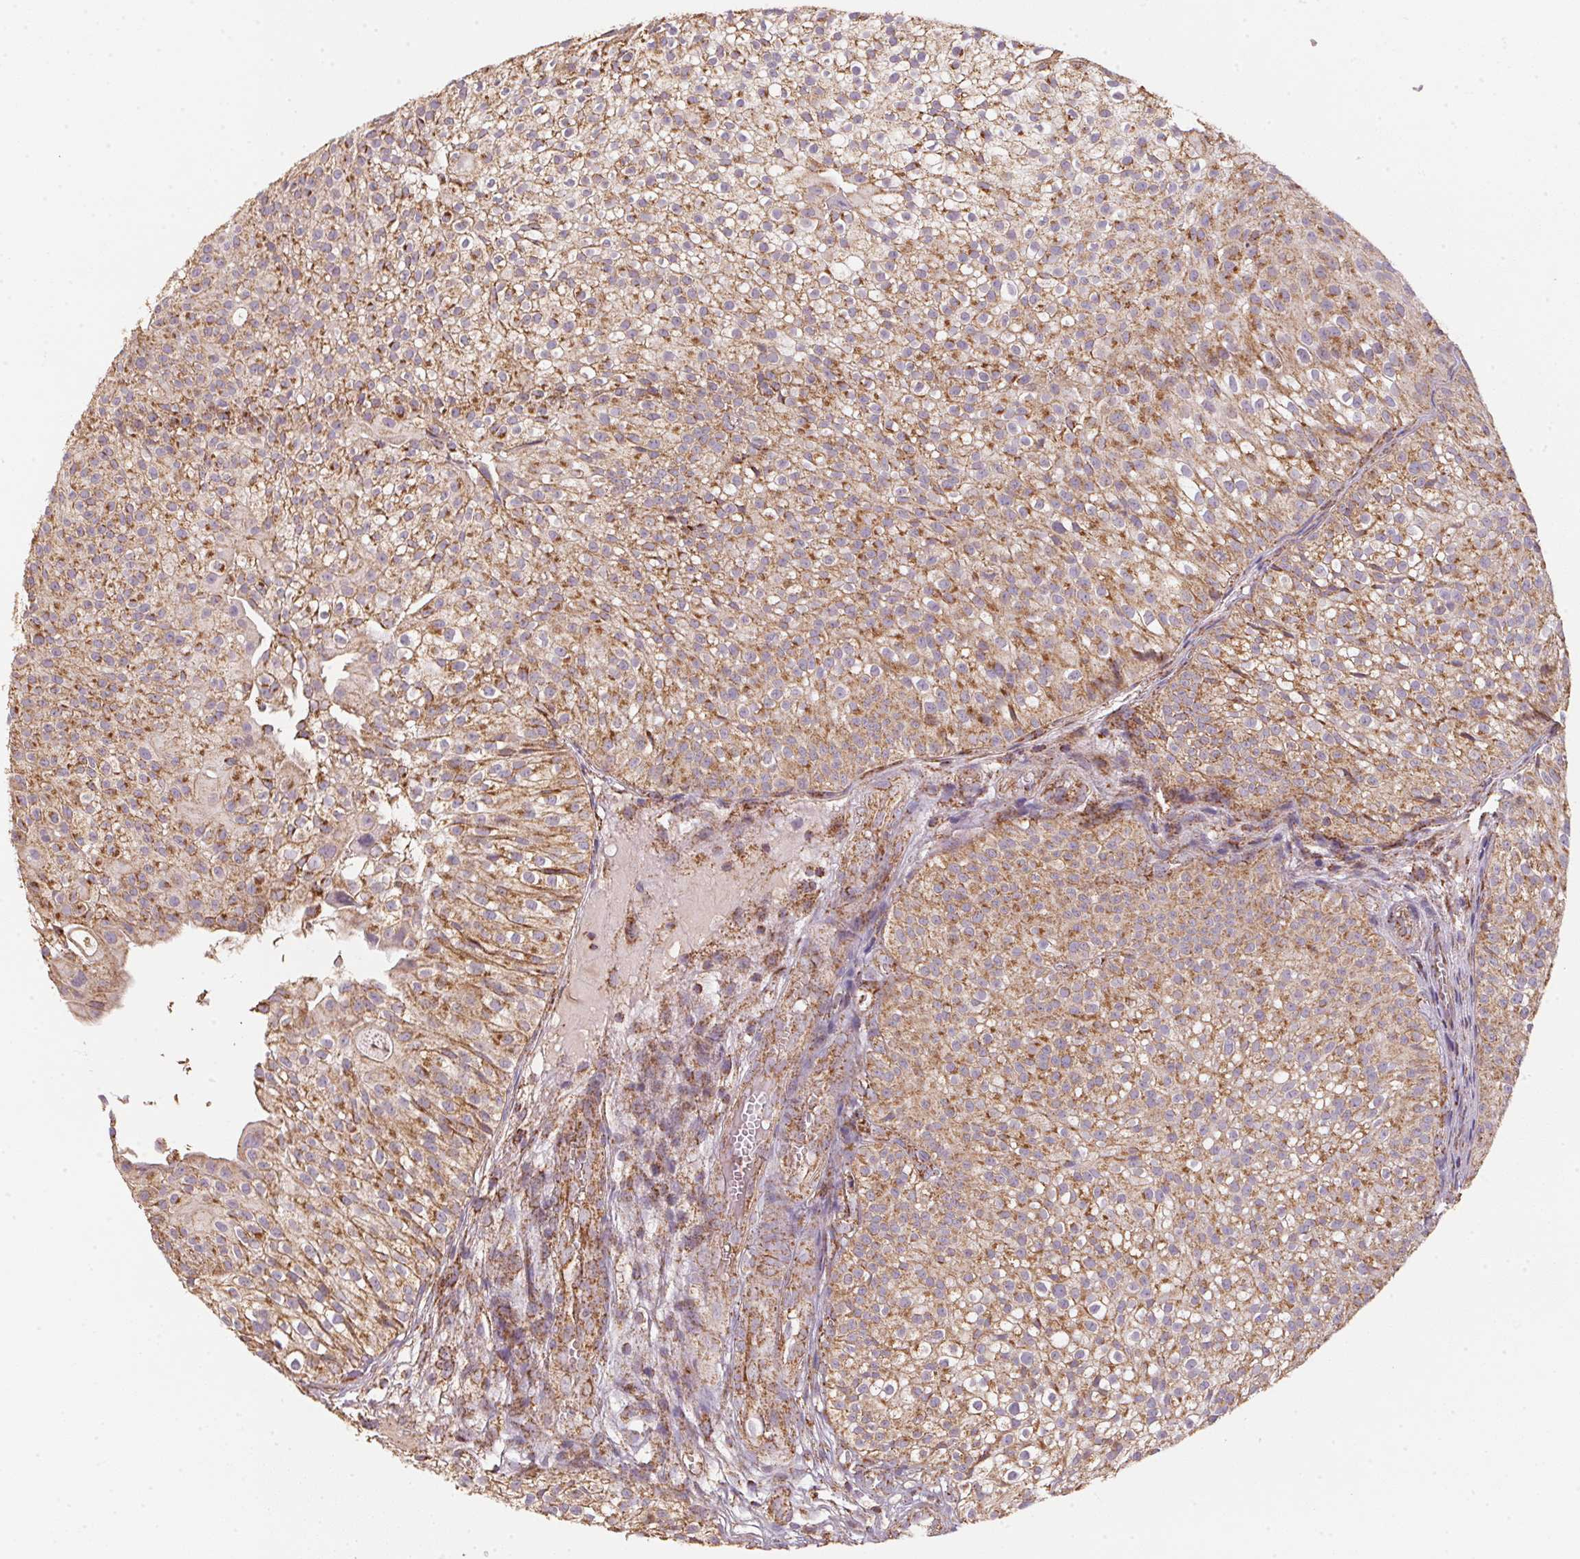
{"staining": {"intensity": "strong", "quantity": "25%-75%", "location": "cytoplasmic/membranous"}, "tissue": "urothelial cancer", "cell_type": "Tumor cells", "image_type": "cancer", "snomed": [{"axis": "morphology", "description": "Urothelial carcinoma, Low grade"}, {"axis": "topography", "description": "Urinary bladder"}], "caption": "This micrograph shows immunohistochemistry (IHC) staining of human urothelial carcinoma (low-grade), with high strong cytoplasmic/membranous positivity in about 25%-75% of tumor cells.", "gene": "NDUFS2", "patient": {"sex": "male", "age": 70}}